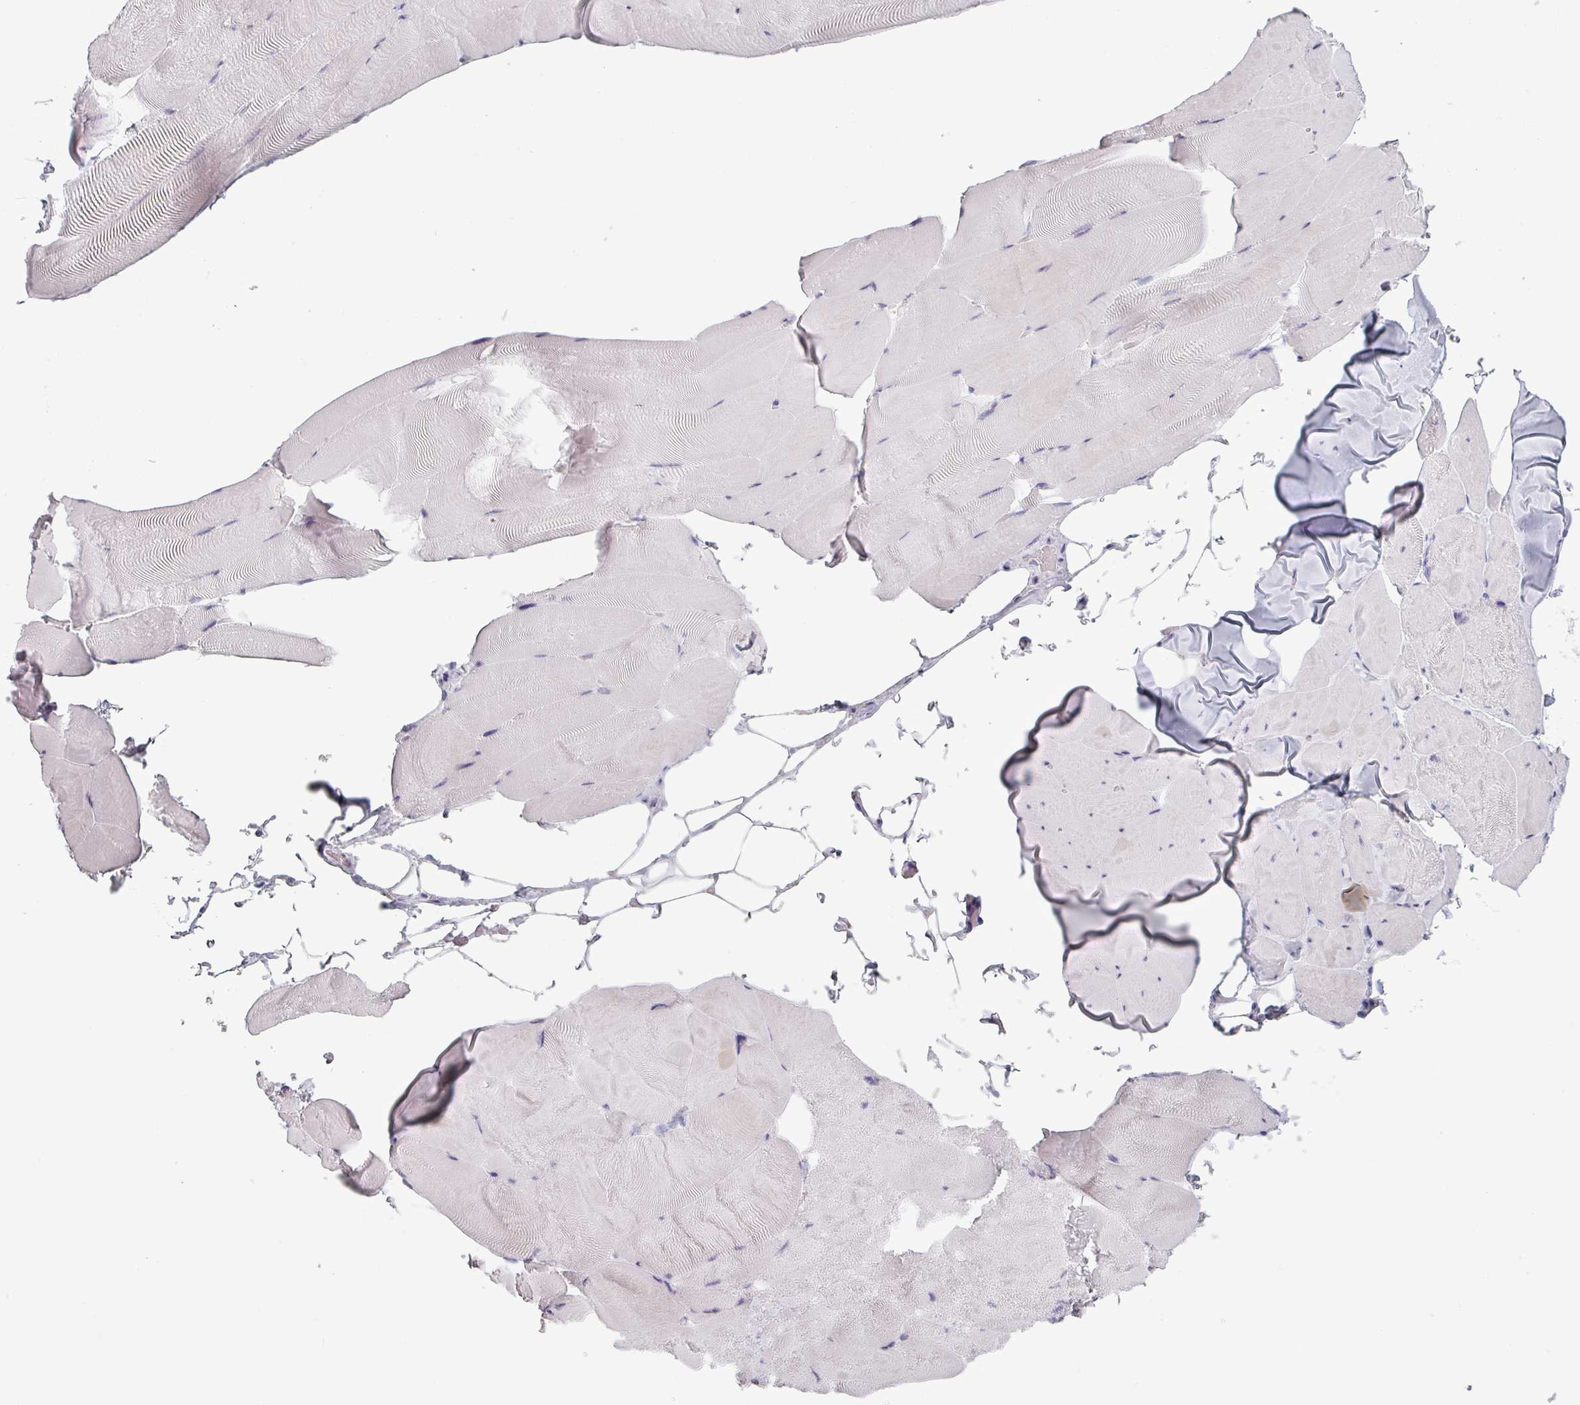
{"staining": {"intensity": "negative", "quantity": "none", "location": "none"}, "tissue": "skeletal muscle", "cell_type": "Myocytes", "image_type": "normal", "snomed": [{"axis": "morphology", "description": "Normal tissue, NOS"}, {"axis": "topography", "description": "Skeletal muscle"}], "caption": "Immunohistochemistry (IHC) image of normal human skeletal muscle stained for a protein (brown), which exhibits no expression in myocytes.", "gene": "SLC35G2", "patient": {"sex": "female", "age": 64}}